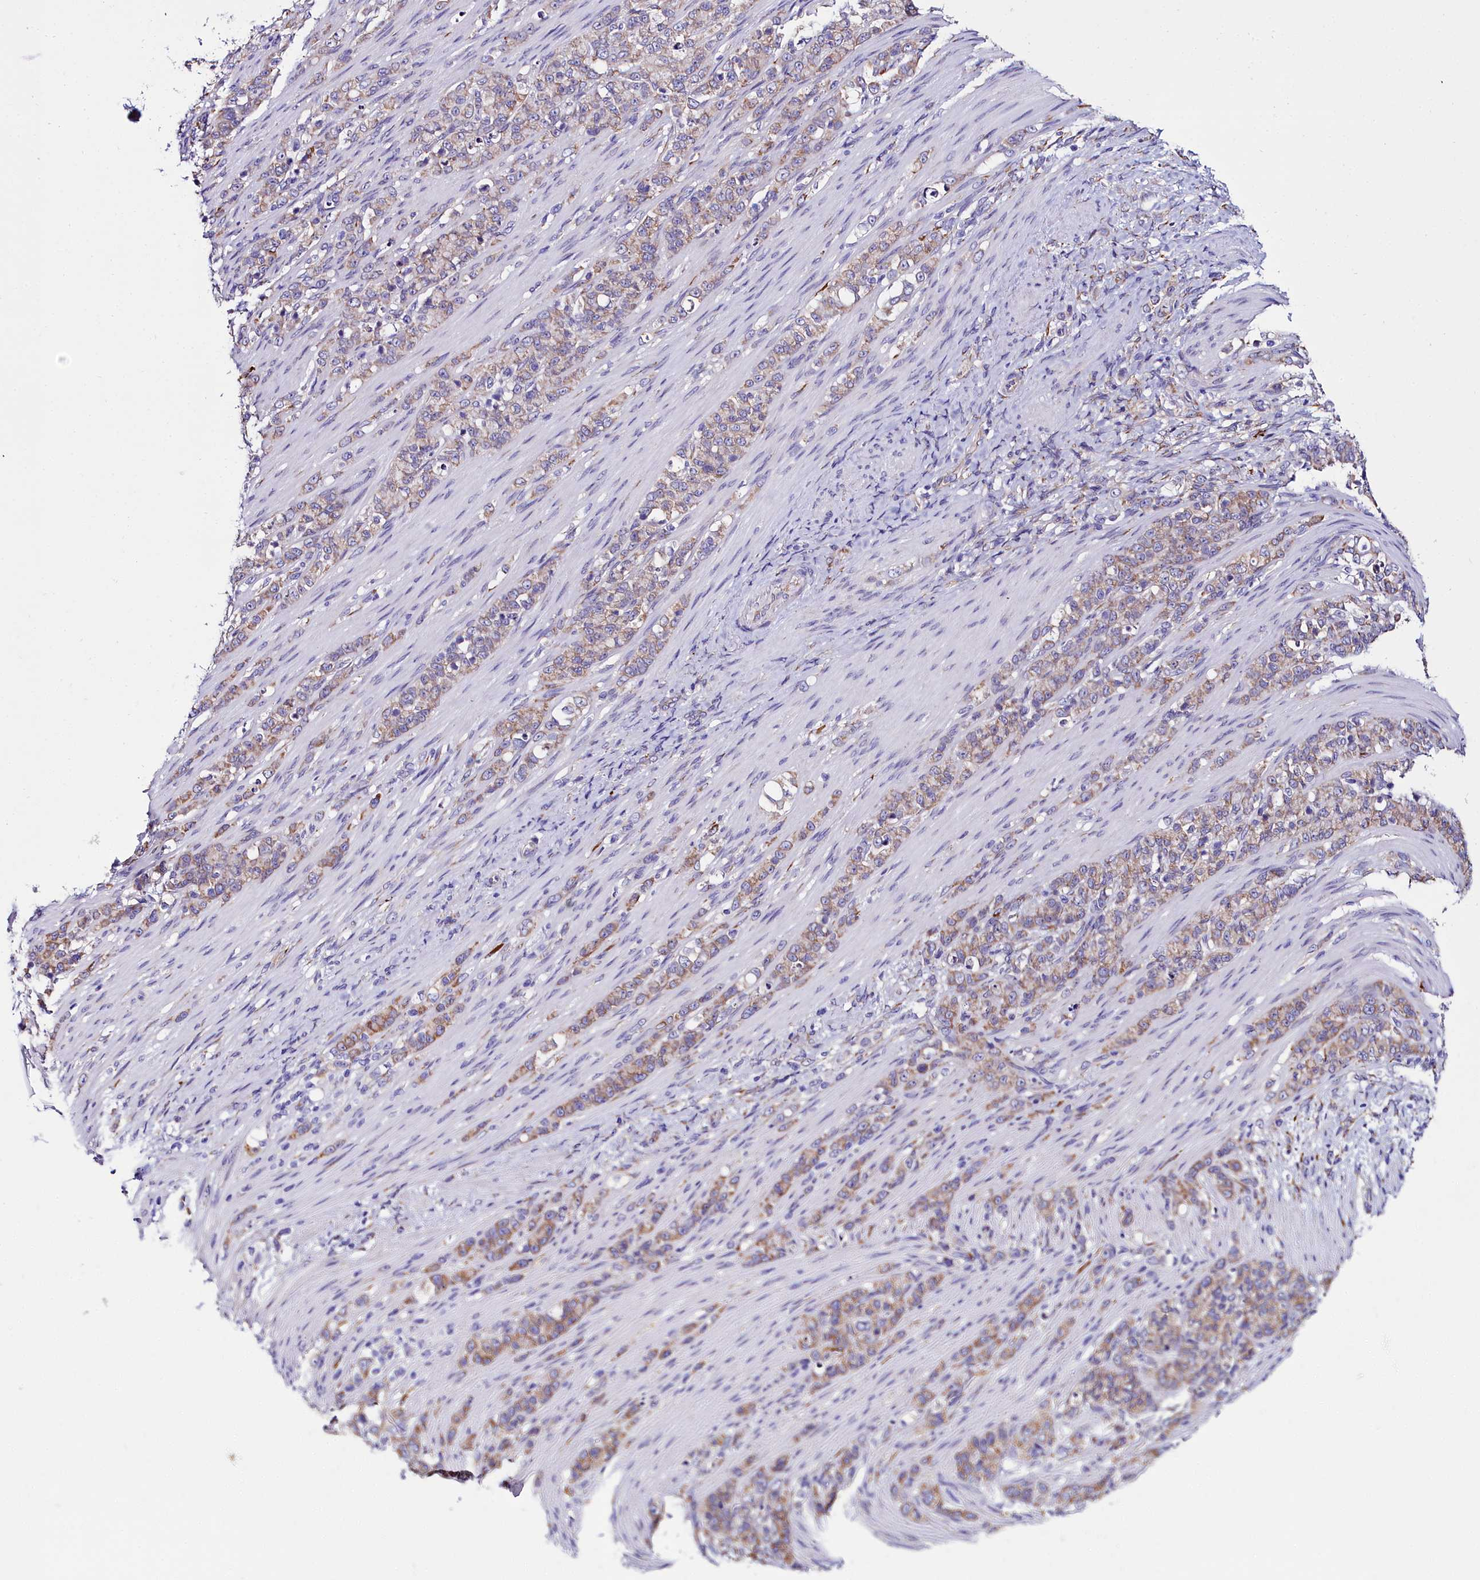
{"staining": {"intensity": "moderate", "quantity": "25%-75%", "location": "cytoplasmic/membranous"}, "tissue": "stomach cancer", "cell_type": "Tumor cells", "image_type": "cancer", "snomed": [{"axis": "morphology", "description": "Adenocarcinoma, NOS"}, {"axis": "topography", "description": "Stomach"}], "caption": "An image of human stomach cancer stained for a protein demonstrates moderate cytoplasmic/membranous brown staining in tumor cells. The protein of interest is shown in brown color, while the nuclei are stained blue.", "gene": "TXNDC5", "patient": {"sex": "female", "age": 79}}